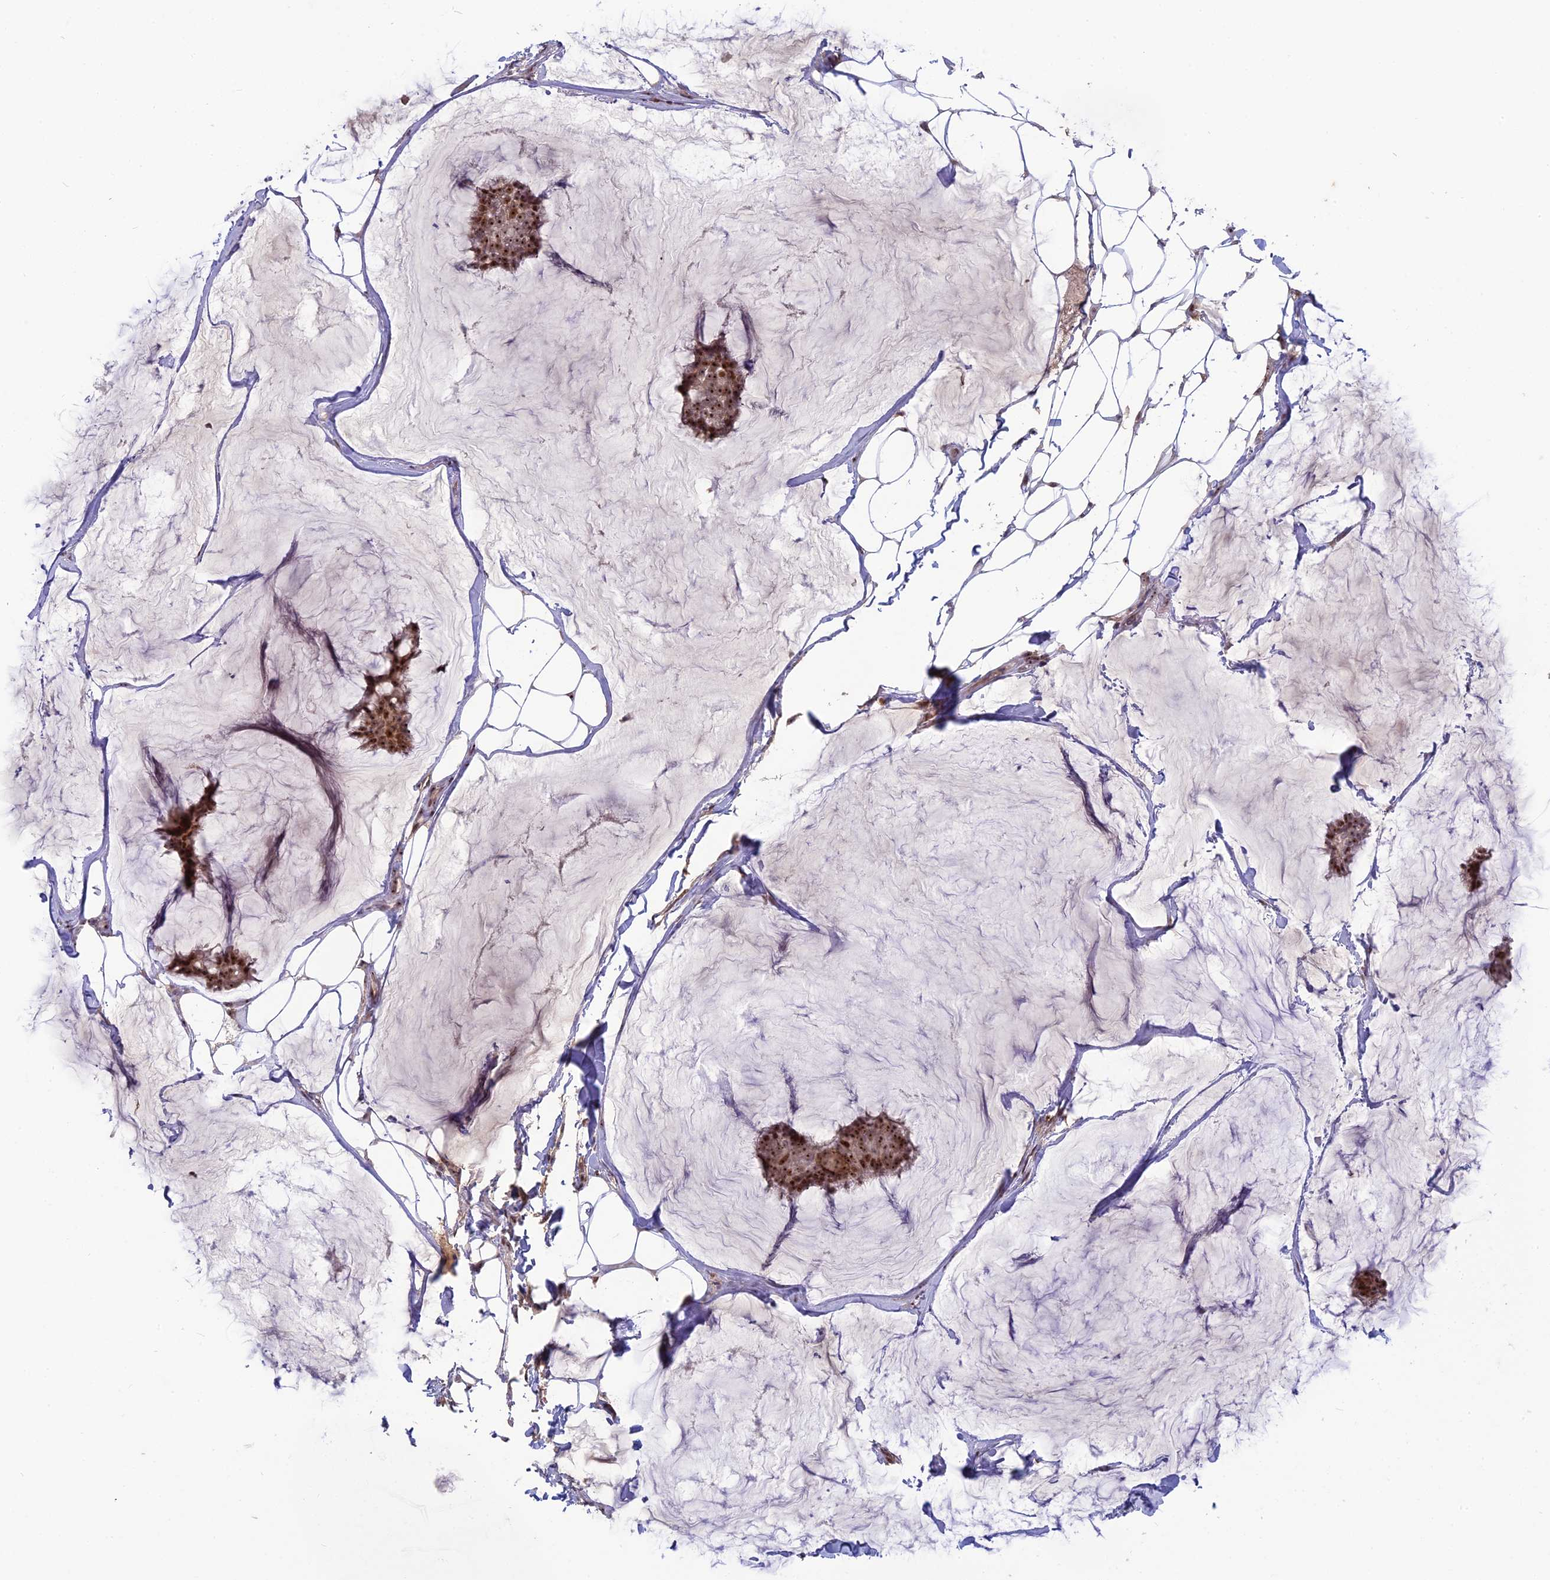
{"staining": {"intensity": "strong", "quantity": ">75%", "location": "nuclear"}, "tissue": "breast cancer", "cell_type": "Tumor cells", "image_type": "cancer", "snomed": [{"axis": "morphology", "description": "Duct carcinoma"}, {"axis": "topography", "description": "Breast"}], "caption": "Protein expression by immunohistochemistry exhibits strong nuclear staining in about >75% of tumor cells in intraductal carcinoma (breast).", "gene": "FAM131A", "patient": {"sex": "female", "age": 93}}